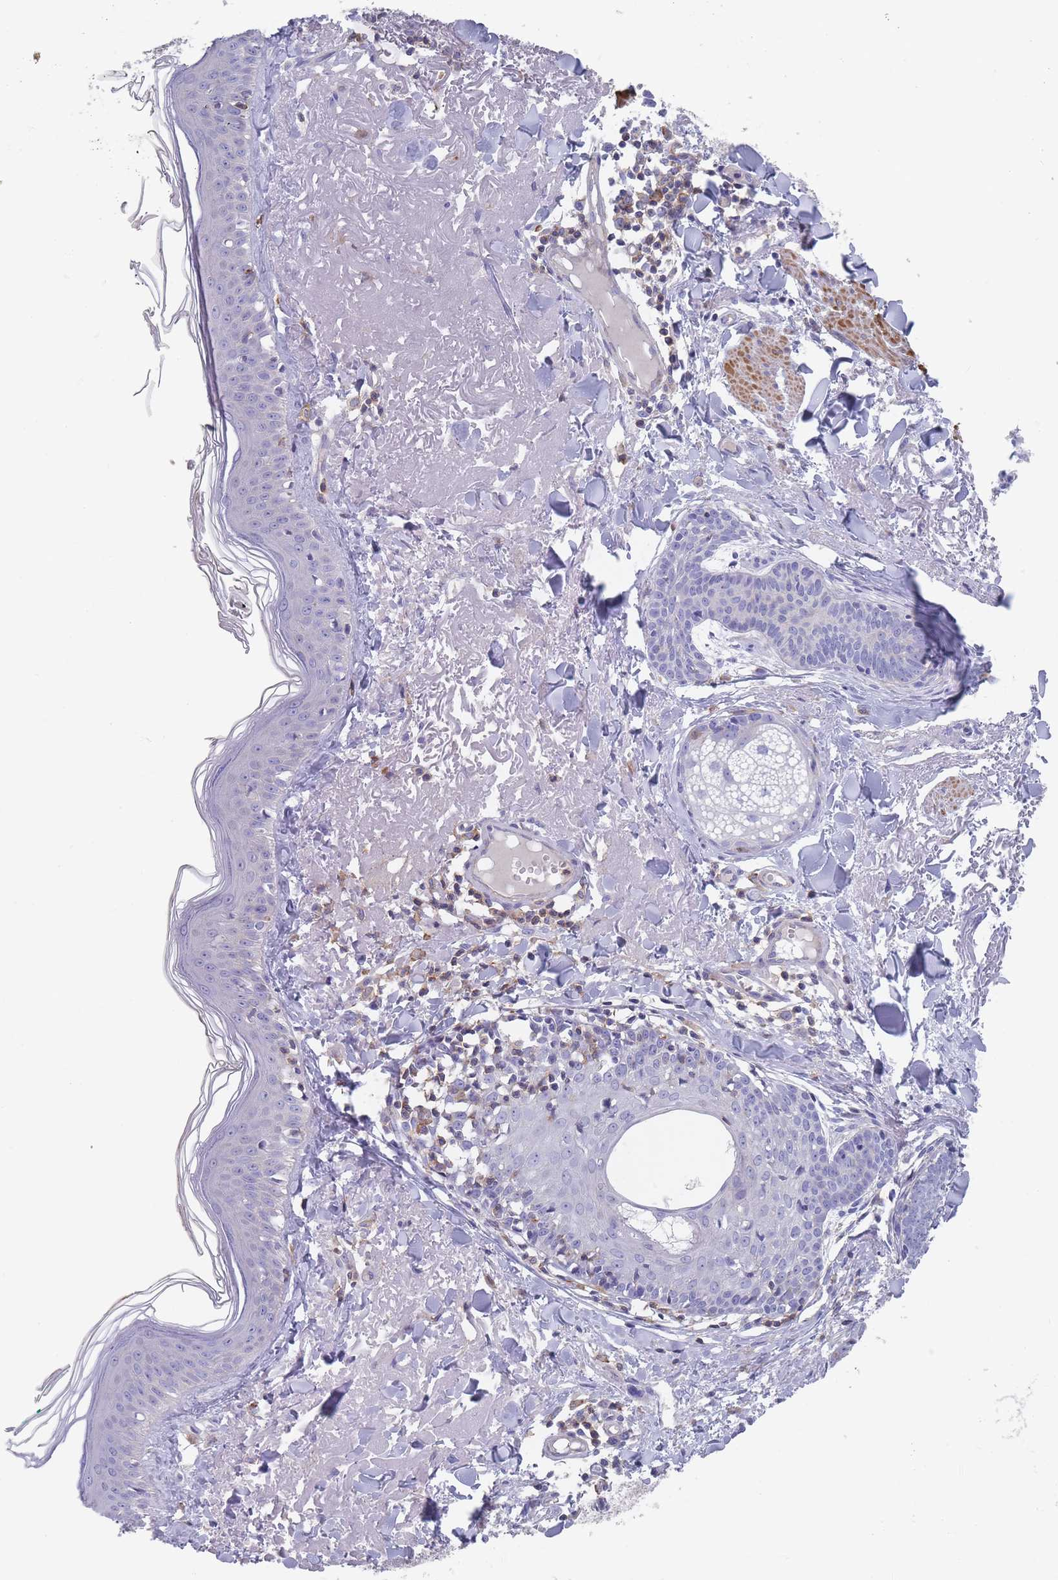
{"staining": {"intensity": "negative", "quantity": "none", "location": "none"}, "tissue": "skin", "cell_type": "Fibroblasts", "image_type": "normal", "snomed": [{"axis": "morphology", "description": "Normal tissue, NOS"}, {"axis": "morphology", "description": "Malignant melanoma, NOS"}, {"axis": "topography", "description": "Skin"}], "caption": "IHC of normal skin exhibits no positivity in fibroblasts.", "gene": "SCCPDH", "patient": {"sex": "male", "age": 80}}